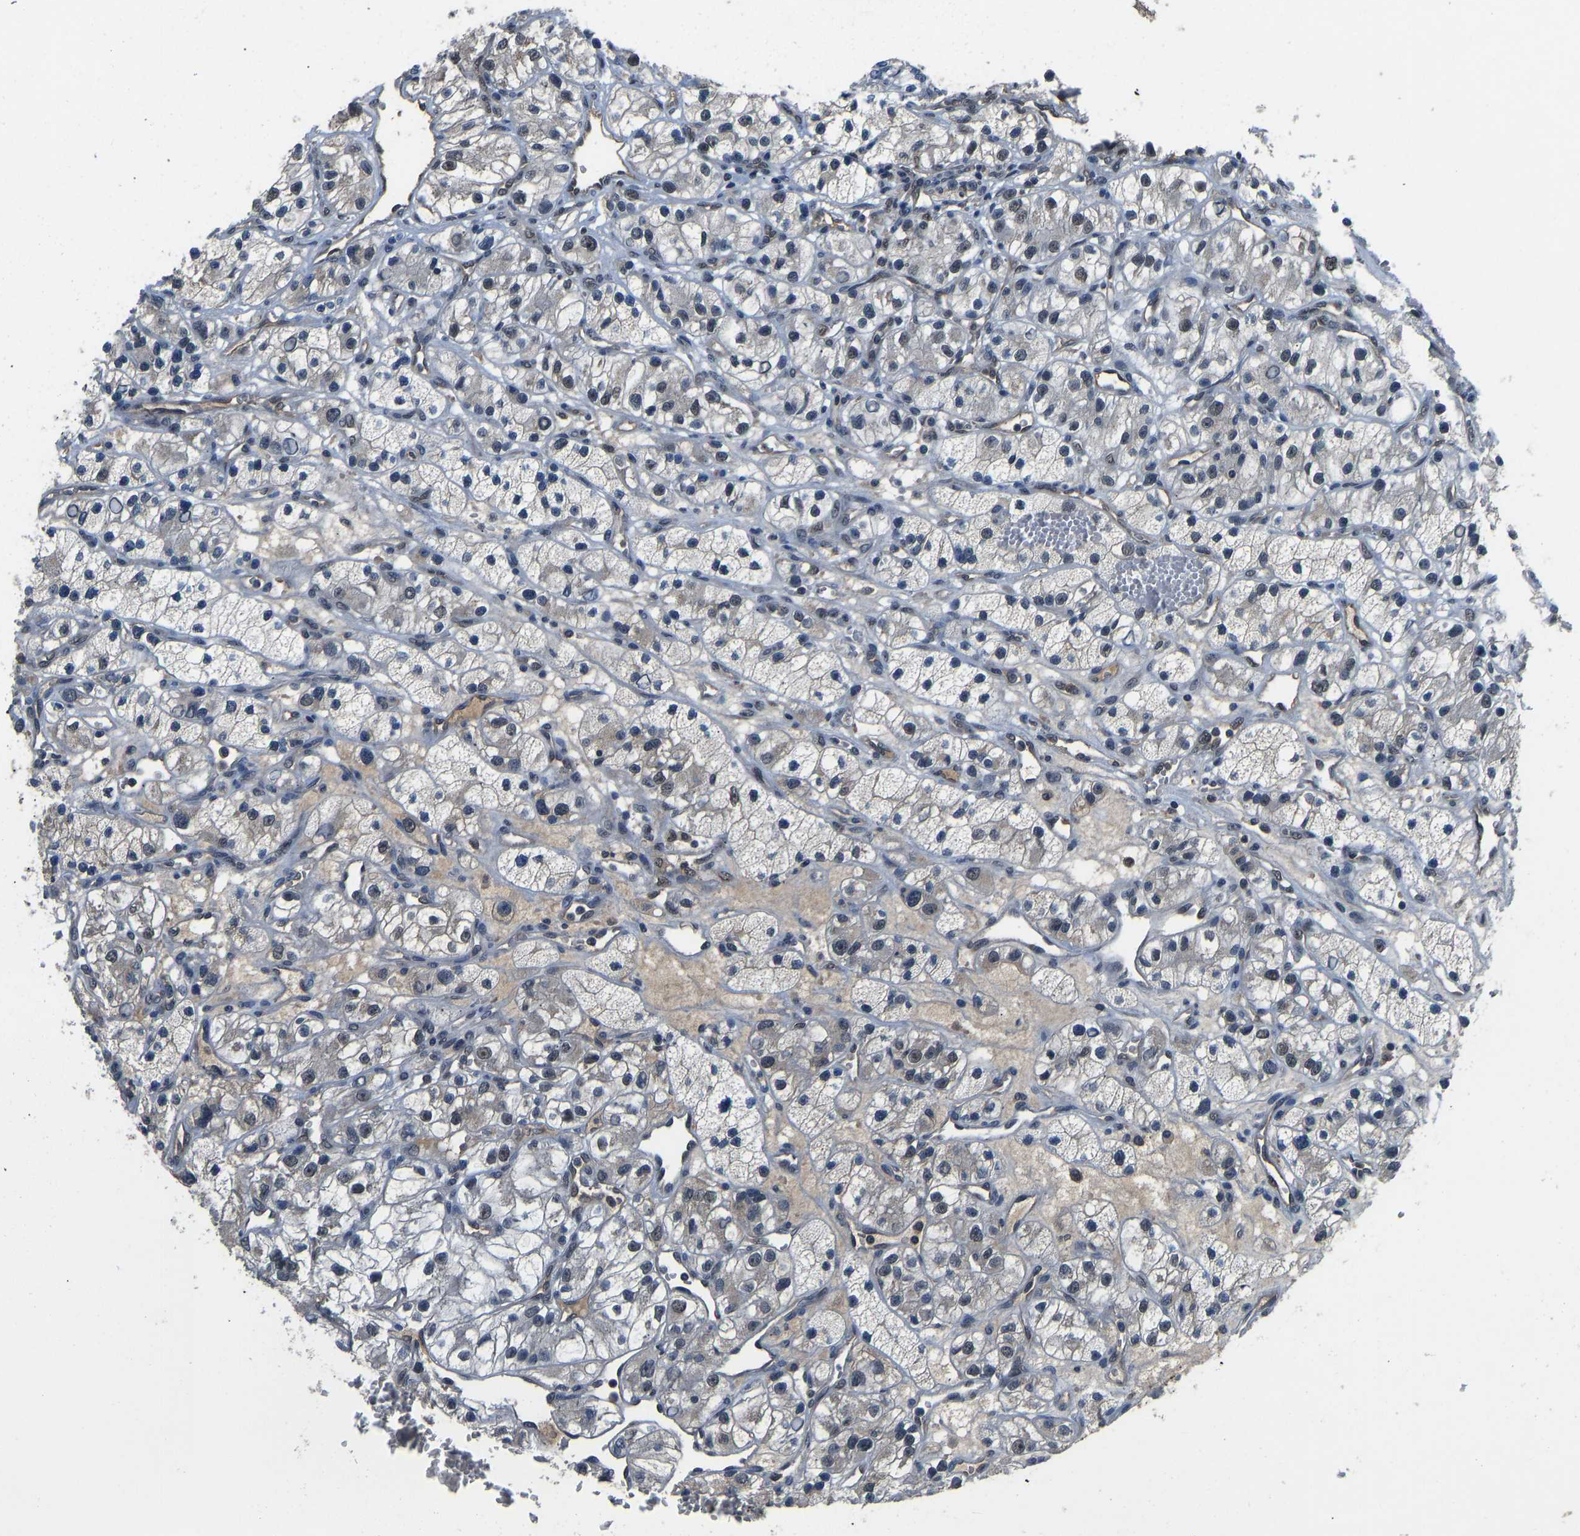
{"staining": {"intensity": "negative", "quantity": "none", "location": "none"}, "tissue": "renal cancer", "cell_type": "Tumor cells", "image_type": "cancer", "snomed": [{"axis": "morphology", "description": "Adenocarcinoma, NOS"}, {"axis": "topography", "description": "Kidney"}], "caption": "Immunohistochemical staining of renal cancer reveals no significant positivity in tumor cells.", "gene": "TOX4", "patient": {"sex": "female", "age": 57}}